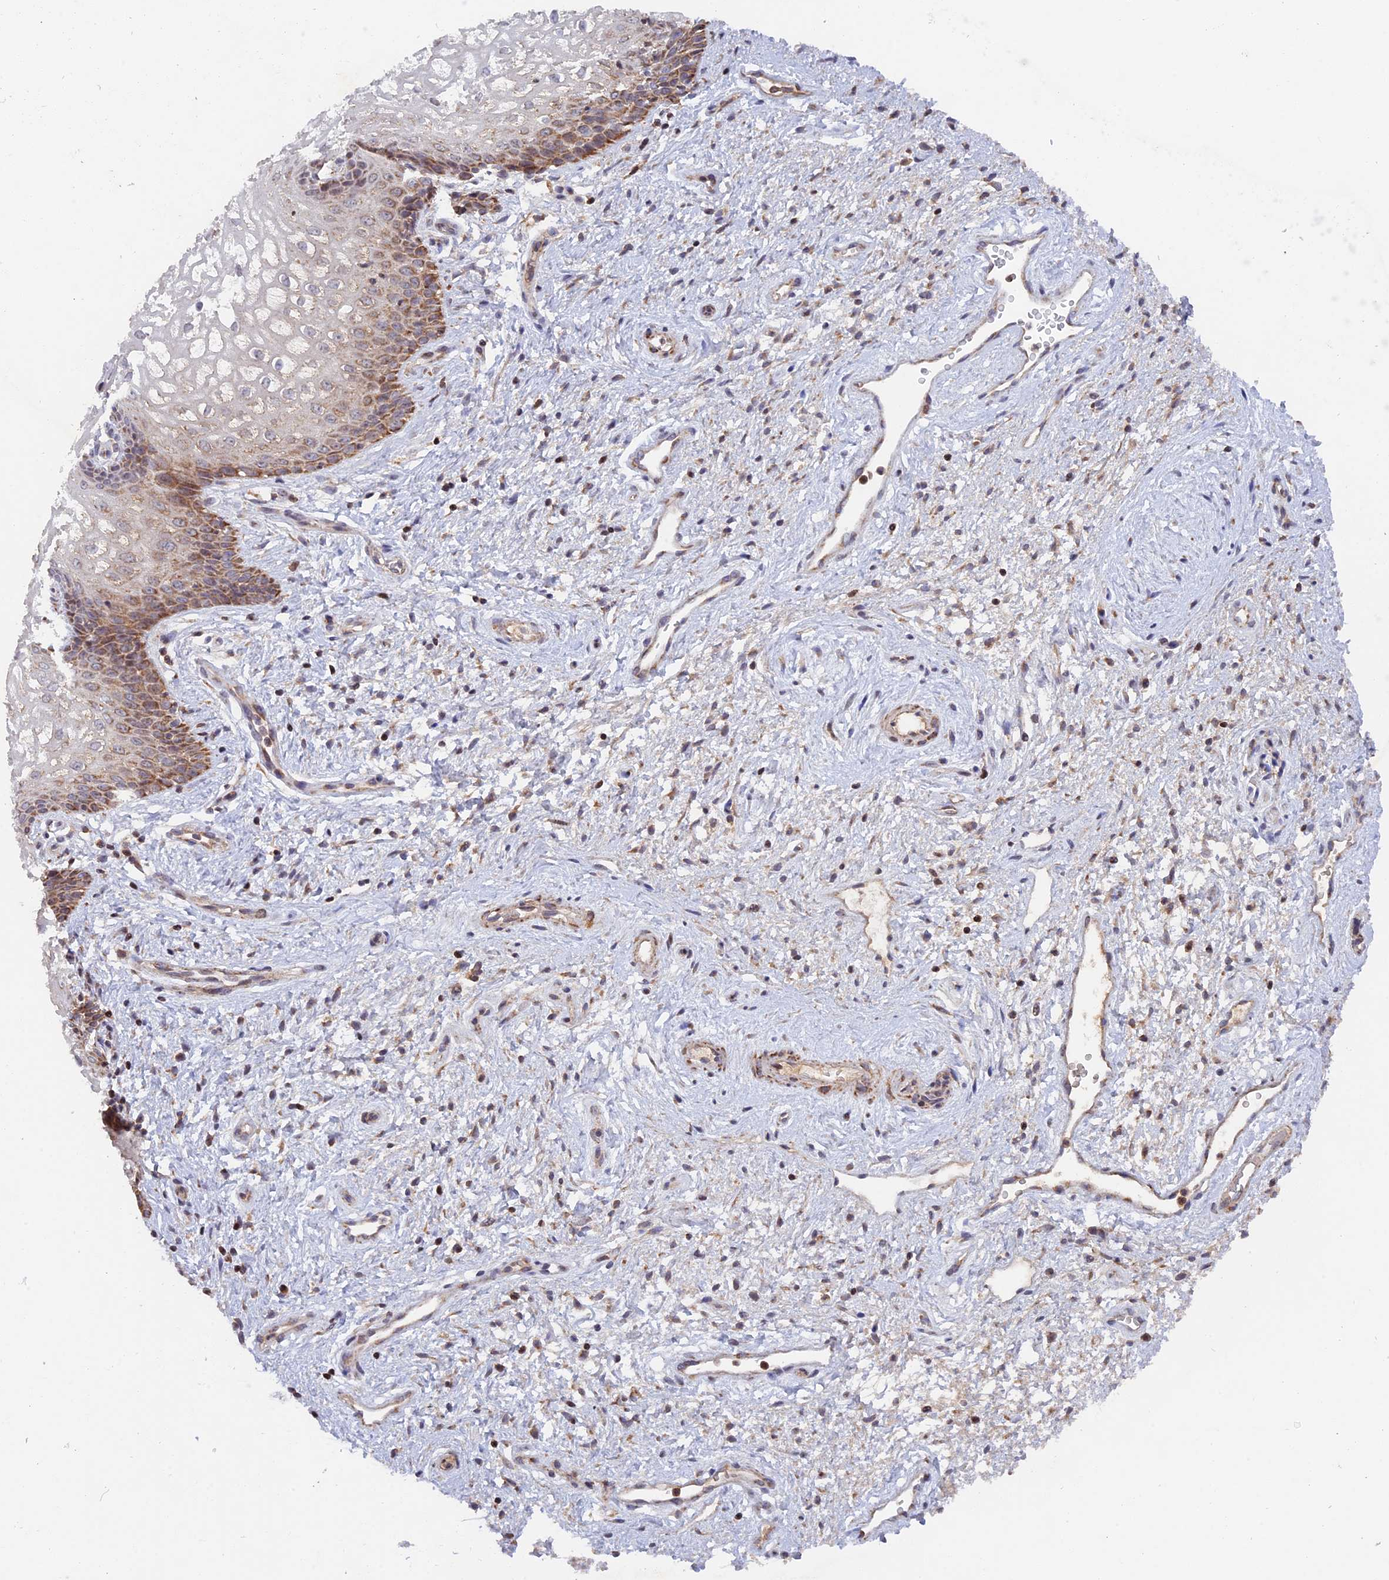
{"staining": {"intensity": "moderate", "quantity": "25%-75%", "location": "cytoplasmic/membranous"}, "tissue": "vagina", "cell_type": "Squamous epithelial cells", "image_type": "normal", "snomed": [{"axis": "morphology", "description": "Normal tissue, NOS"}, {"axis": "topography", "description": "Vagina"}], "caption": "Moderate cytoplasmic/membranous protein expression is present in about 25%-75% of squamous epithelial cells in vagina. (Stains: DAB (3,3'-diaminobenzidine) in brown, nuclei in blue, Microscopy: brightfield microscopy at high magnification).", "gene": "MPV17L", "patient": {"sex": "female", "age": 34}}